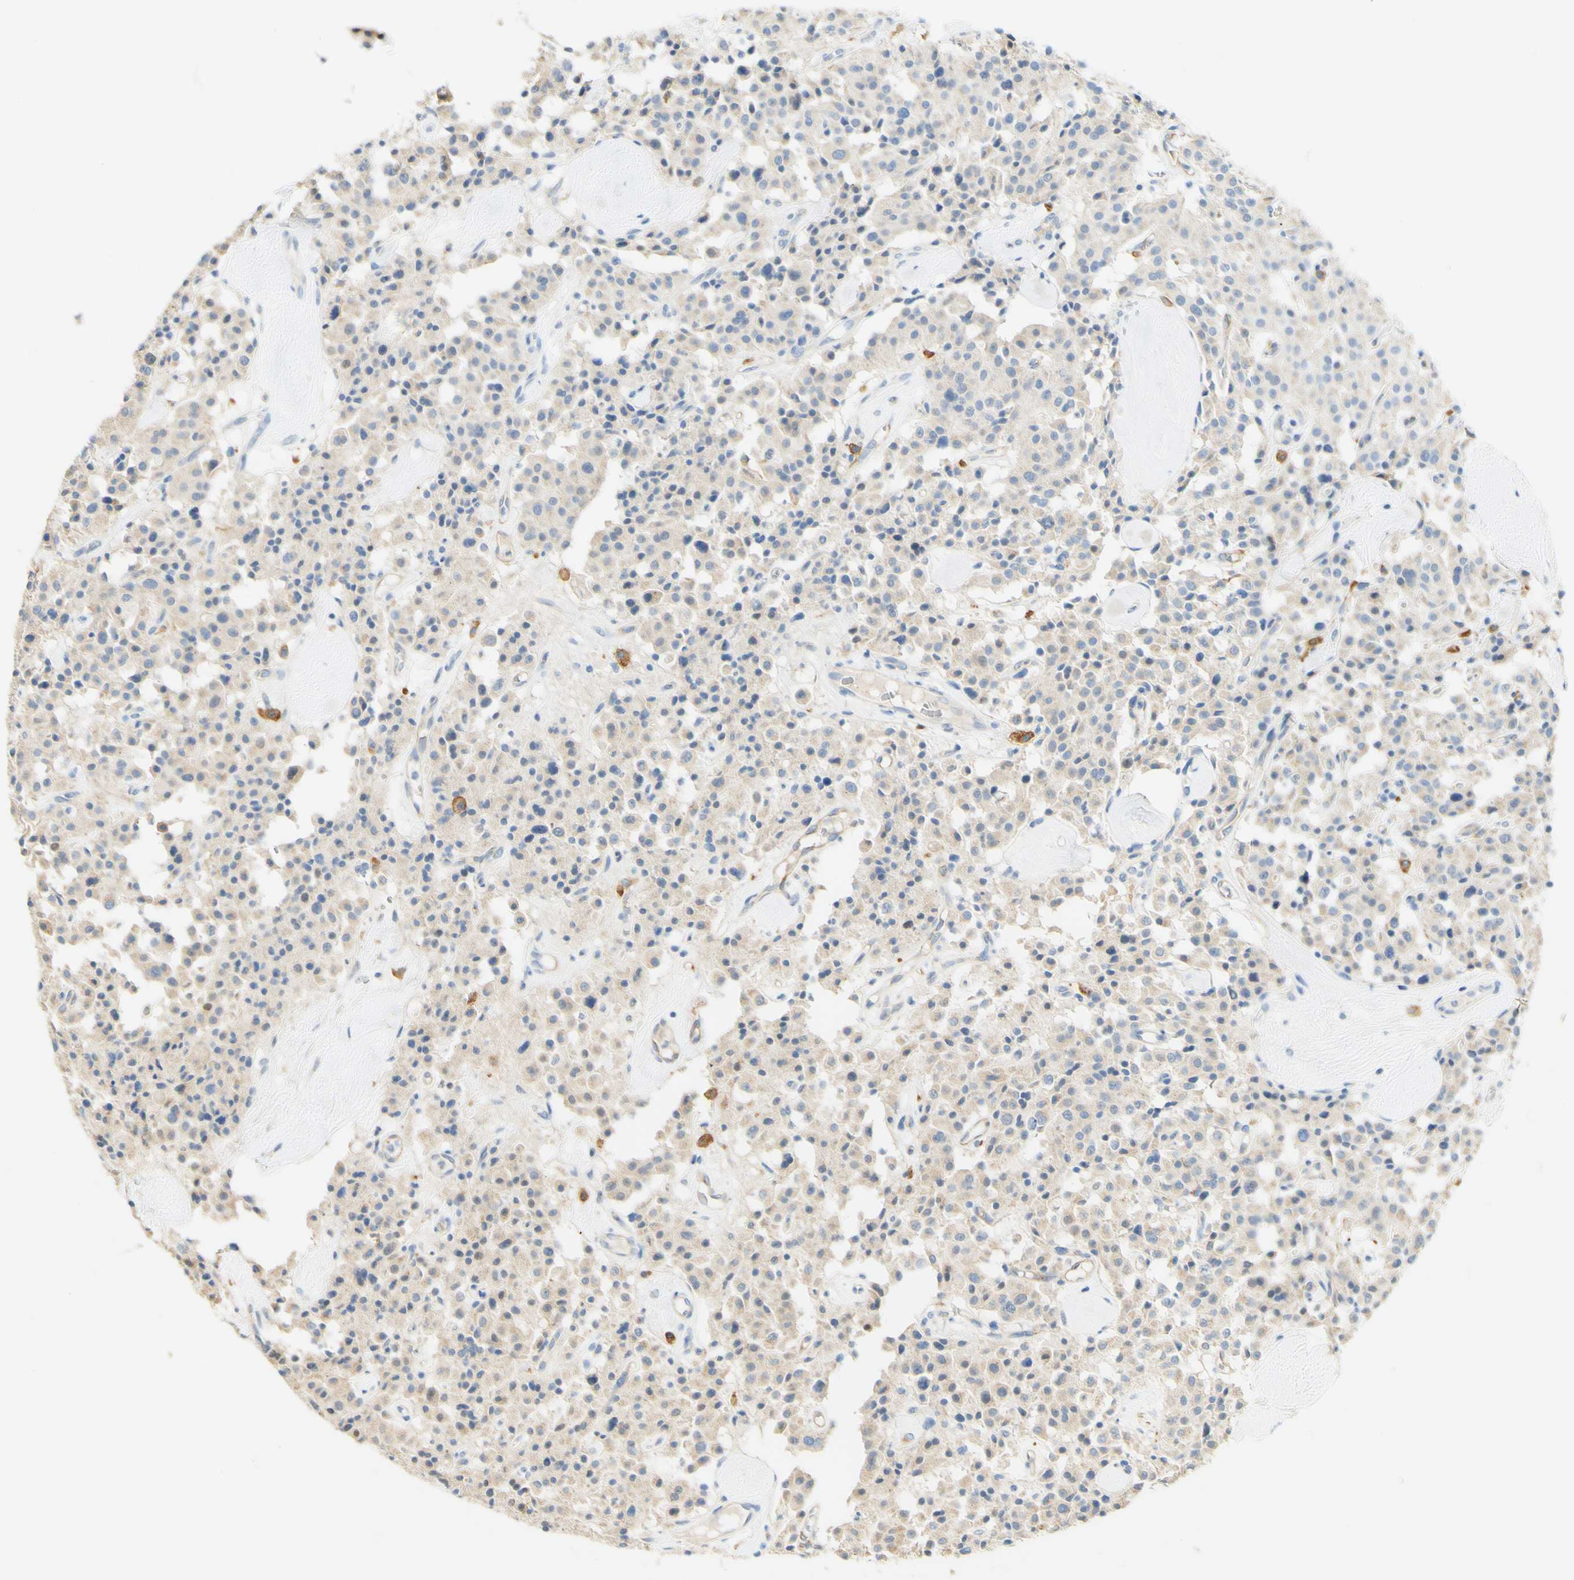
{"staining": {"intensity": "weak", "quantity": ">75%", "location": "cytoplasmic/membranous"}, "tissue": "carcinoid", "cell_type": "Tumor cells", "image_type": "cancer", "snomed": [{"axis": "morphology", "description": "Carcinoid, malignant, NOS"}, {"axis": "topography", "description": "Lung"}], "caption": "IHC histopathology image of human malignant carcinoid stained for a protein (brown), which demonstrates low levels of weak cytoplasmic/membranous expression in approximately >75% of tumor cells.", "gene": "FCGRT", "patient": {"sex": "male", "age": 30}}